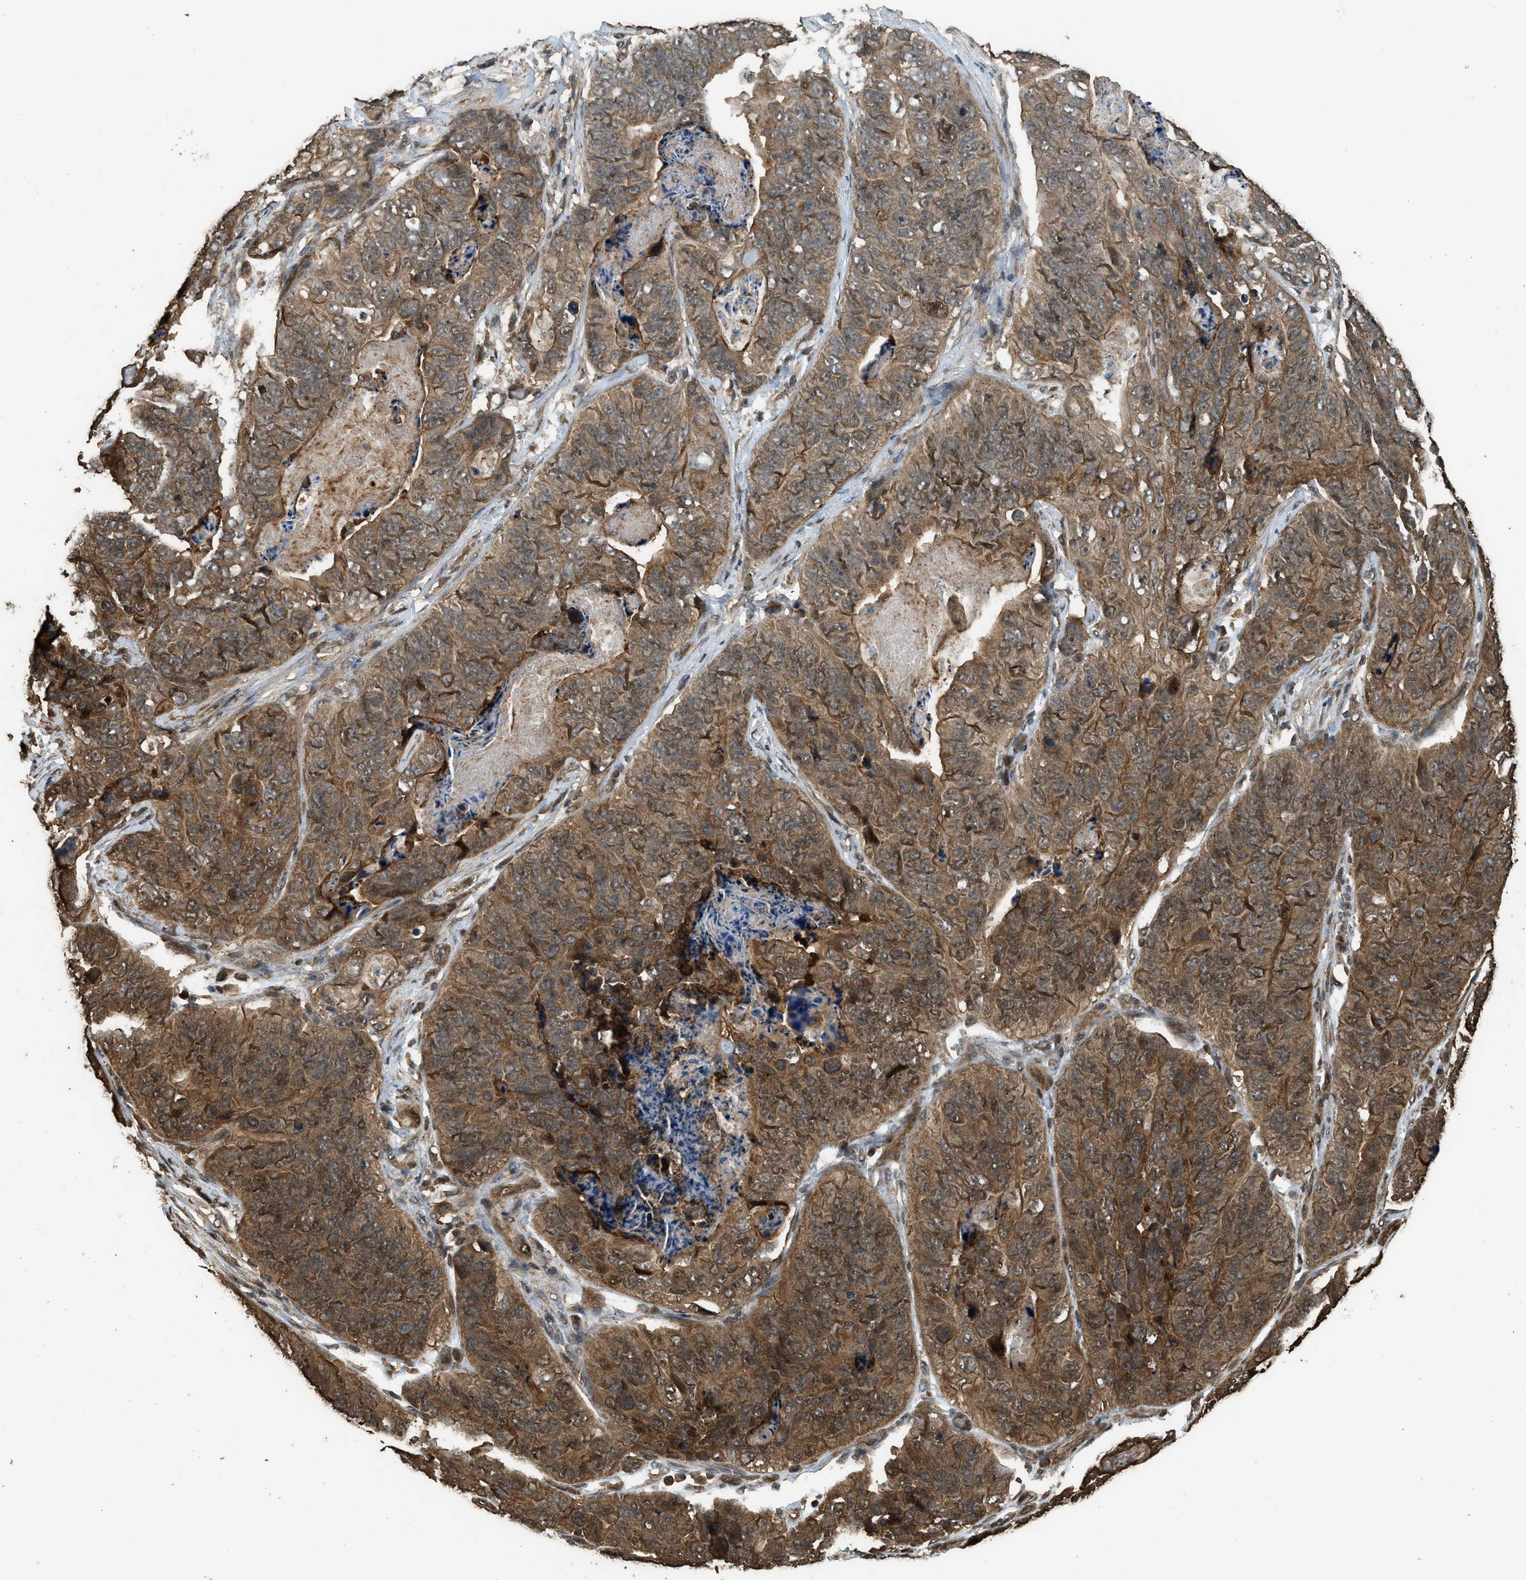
{"staining": {"intensity": "moderate", "quantity": ">75%", "location": "cytoplasmic/membranous"}, "tissue": "stomach cancer", "cell_type": "Tumor cells", "image_type": "cancer", "snomed": [{"axis": "morphology", "description": "Adenocarcinoma, NOS"}, {"axis": "topography", "description": "Stomach"}], "caption": "A histopathology image of human stomach cancer (adenocarcinoma) stained for a protein shows moderate cytoplasmic/membranous brown staining in tumor cells. Using DAB (brown) and hematoxylin (blue) stains, captured at high magnification using brightfield microscopy.", "gene": "MYBL2", "patient": {"sex": "female", "age": 89}}